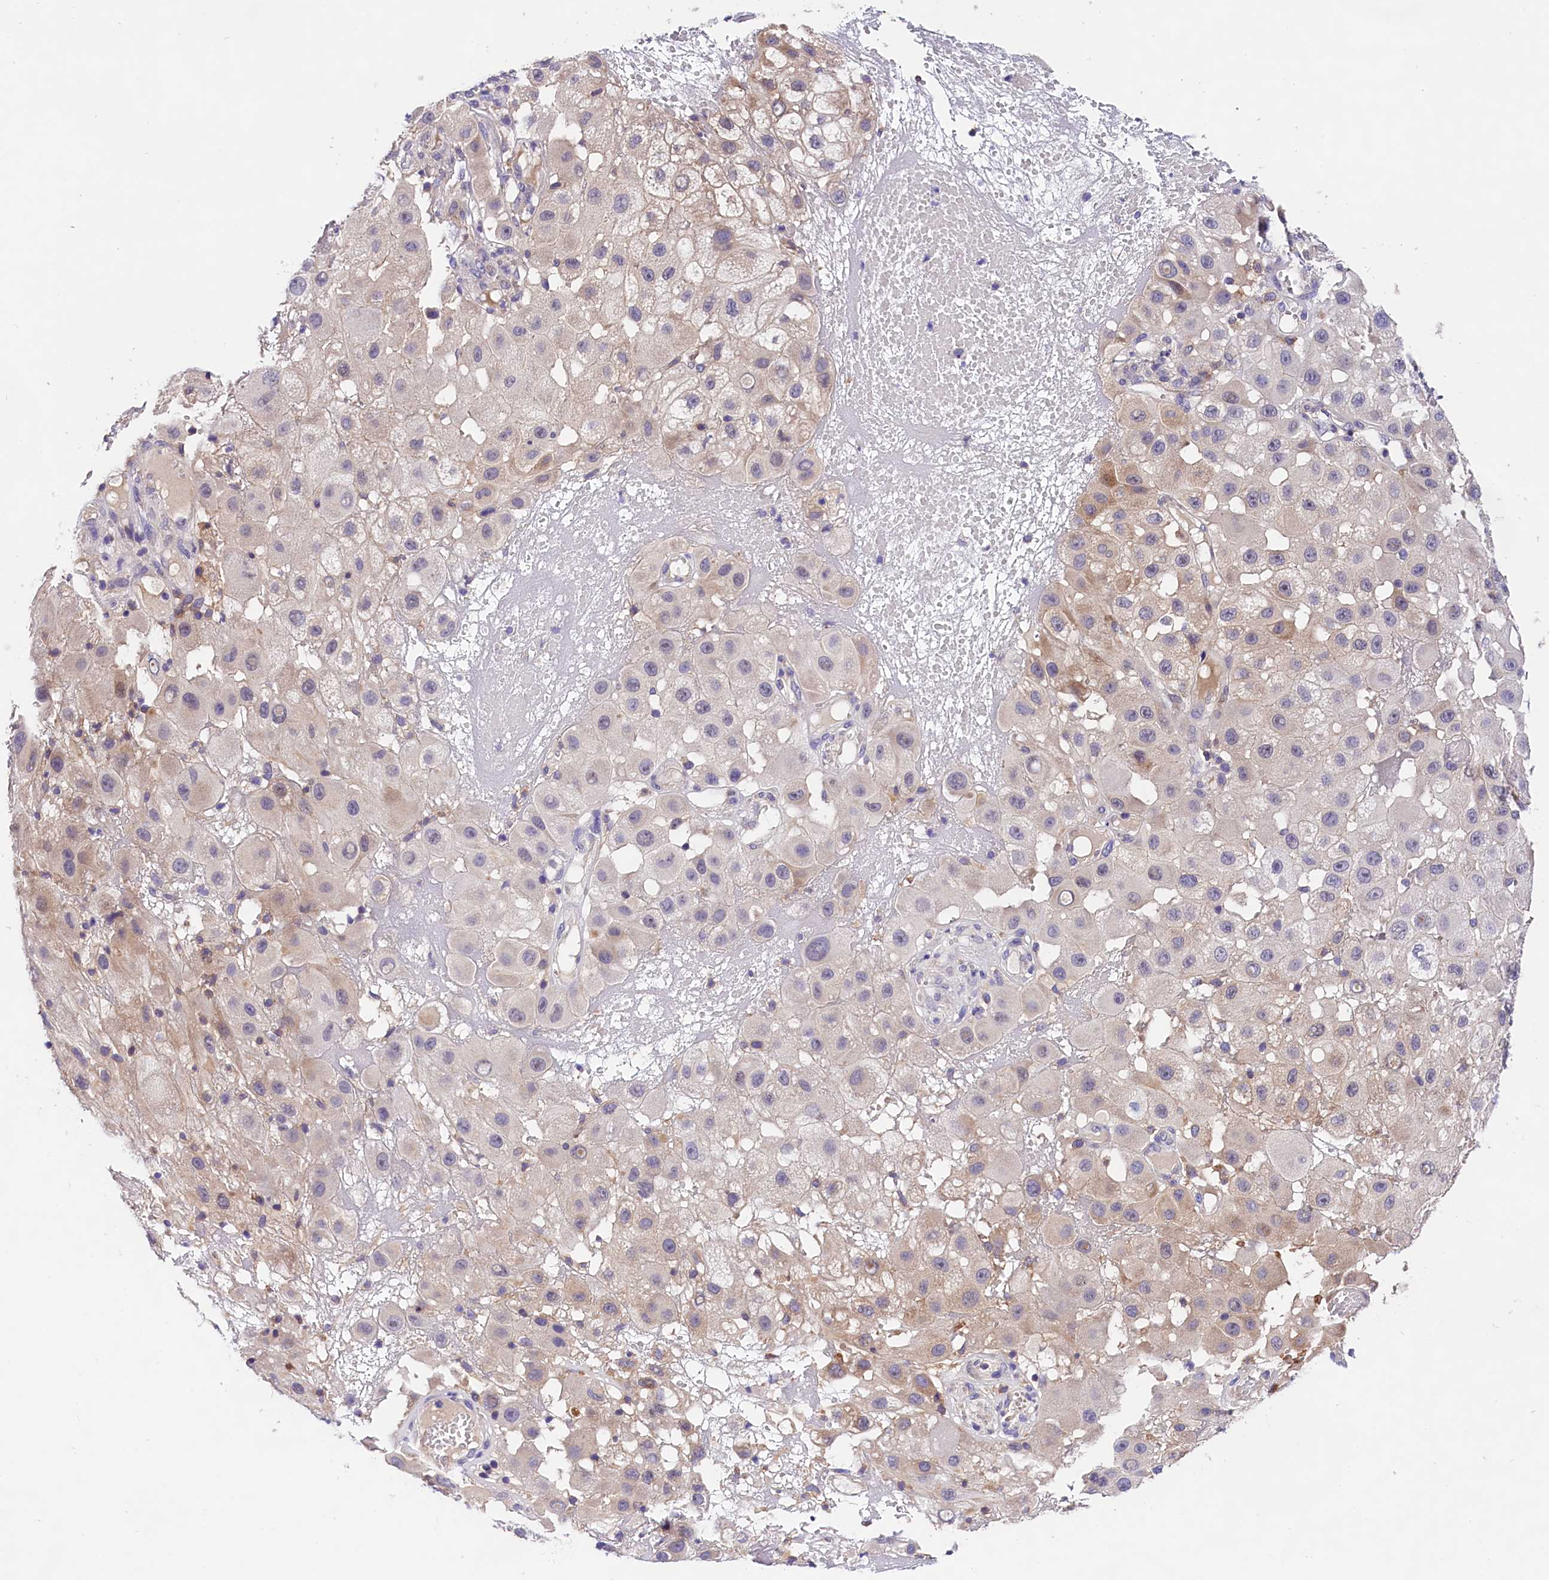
{"staining": {"intensity": "negative", "quantity": "none", "location": "none"}, "tissue": "melanoma", "cell_type": "Tumor cells", "image_type": "cancer", "snomed": [{"axis": "morphology", "description": "Malignant melanoma, NOS"}, {"axis": "topography", "description": "Skin"}], "caption": "The IHC photomicrograph has no significant expression in tumor cells of malignant melanoma tissue.", "gene": "OAS3", "patient": {"sex": "female", "age": 81}}